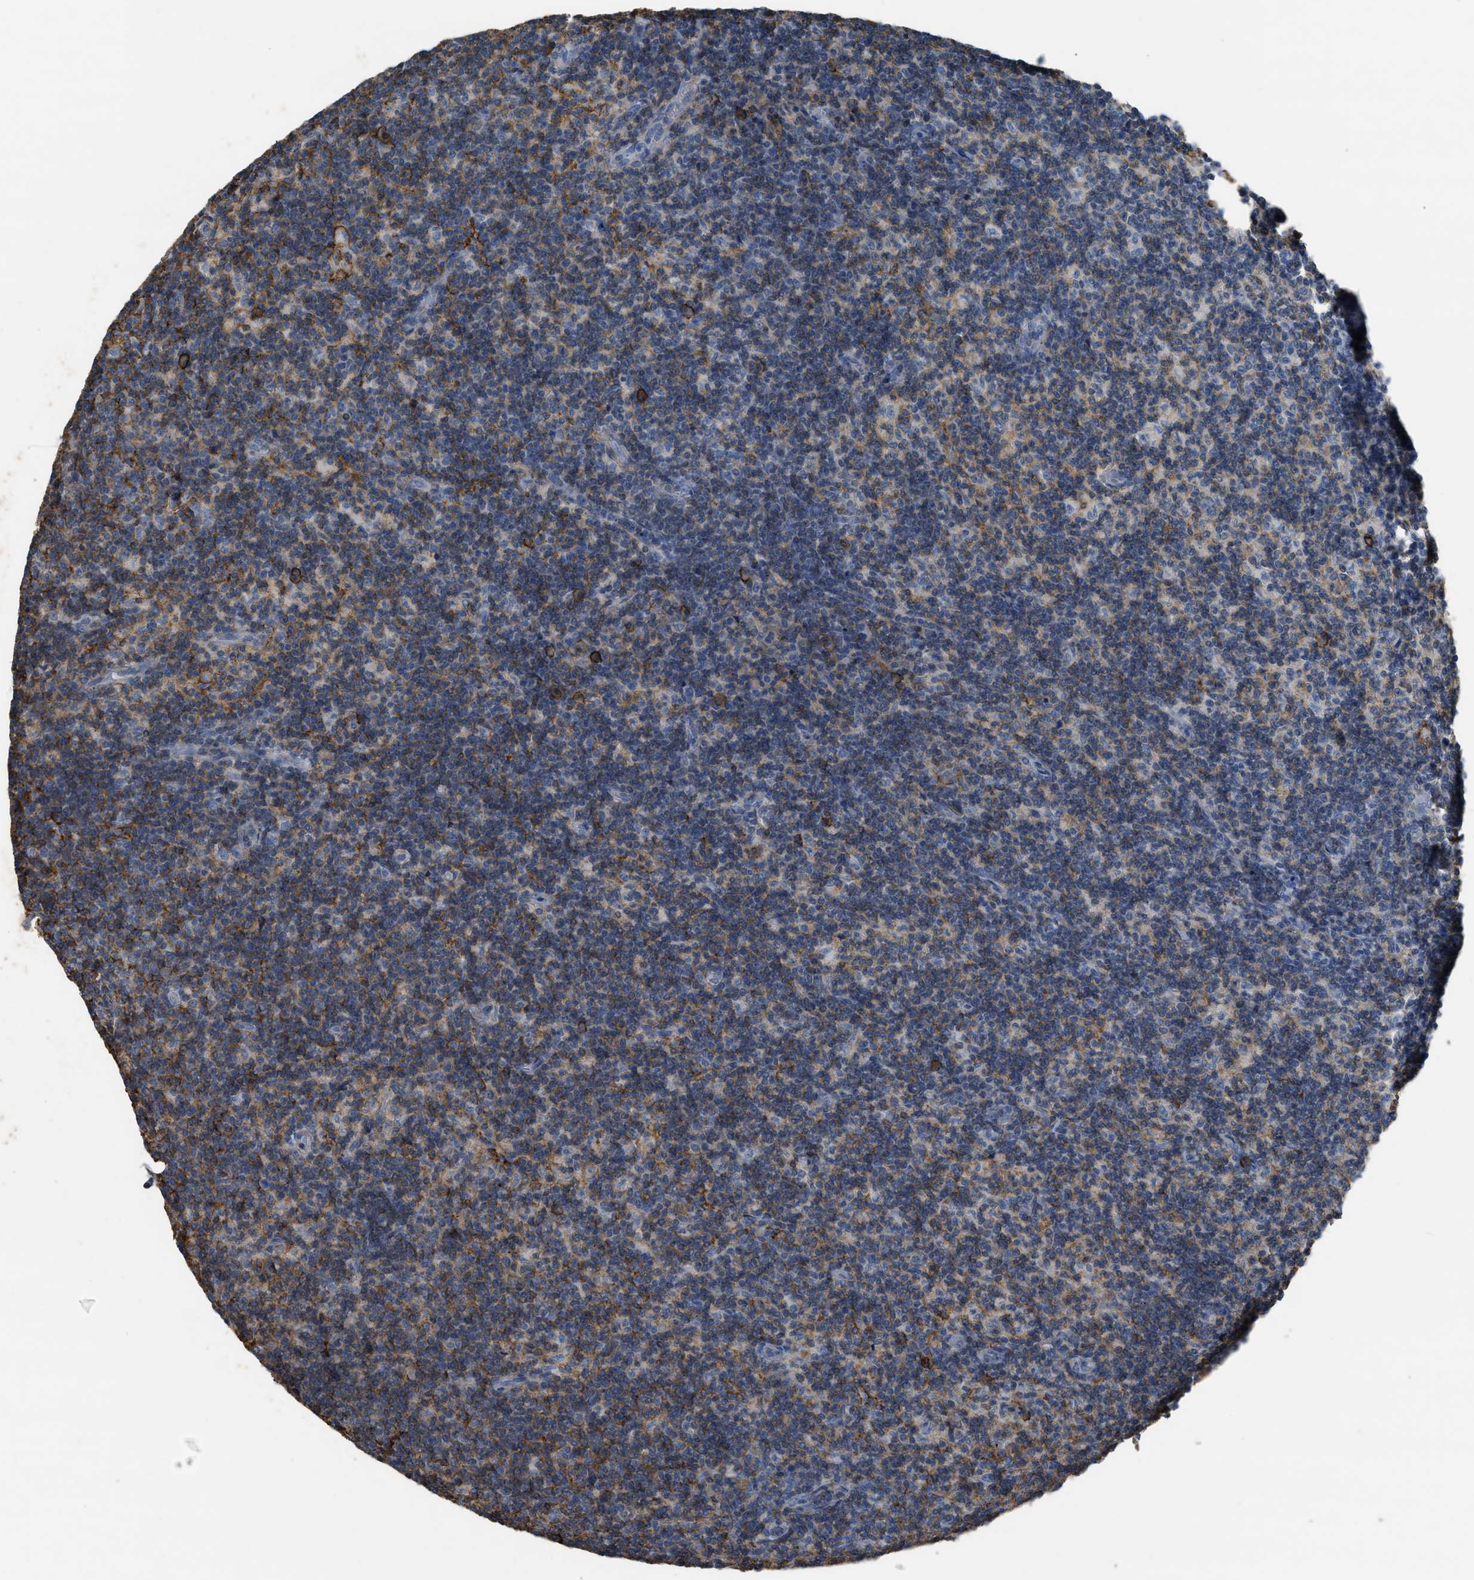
{"staining": {"intensity": "moderate", "quantity": "<25%", "location": "cytoplasmic/membranous"}, "tissue": "lymph node", "cell_type": "Non-germinal center cells", "image_type": "normal", "snomed": [{"axis": "morphology", "description": "Normal tissue, NOS"}, {"axis": "morphology", "description": "Inflammation, NOS"}, {"axis": "topography", "description": "Lymph node"}], "caption": "Immunohistochemical staining of benign human lymph node demonstrates moderate cytoplasmic/membranous protein positivity in approximately <25% of non-germinal center cells.", "gene": "OR51E1", "patient": {"sex": "male", "age": 55}}